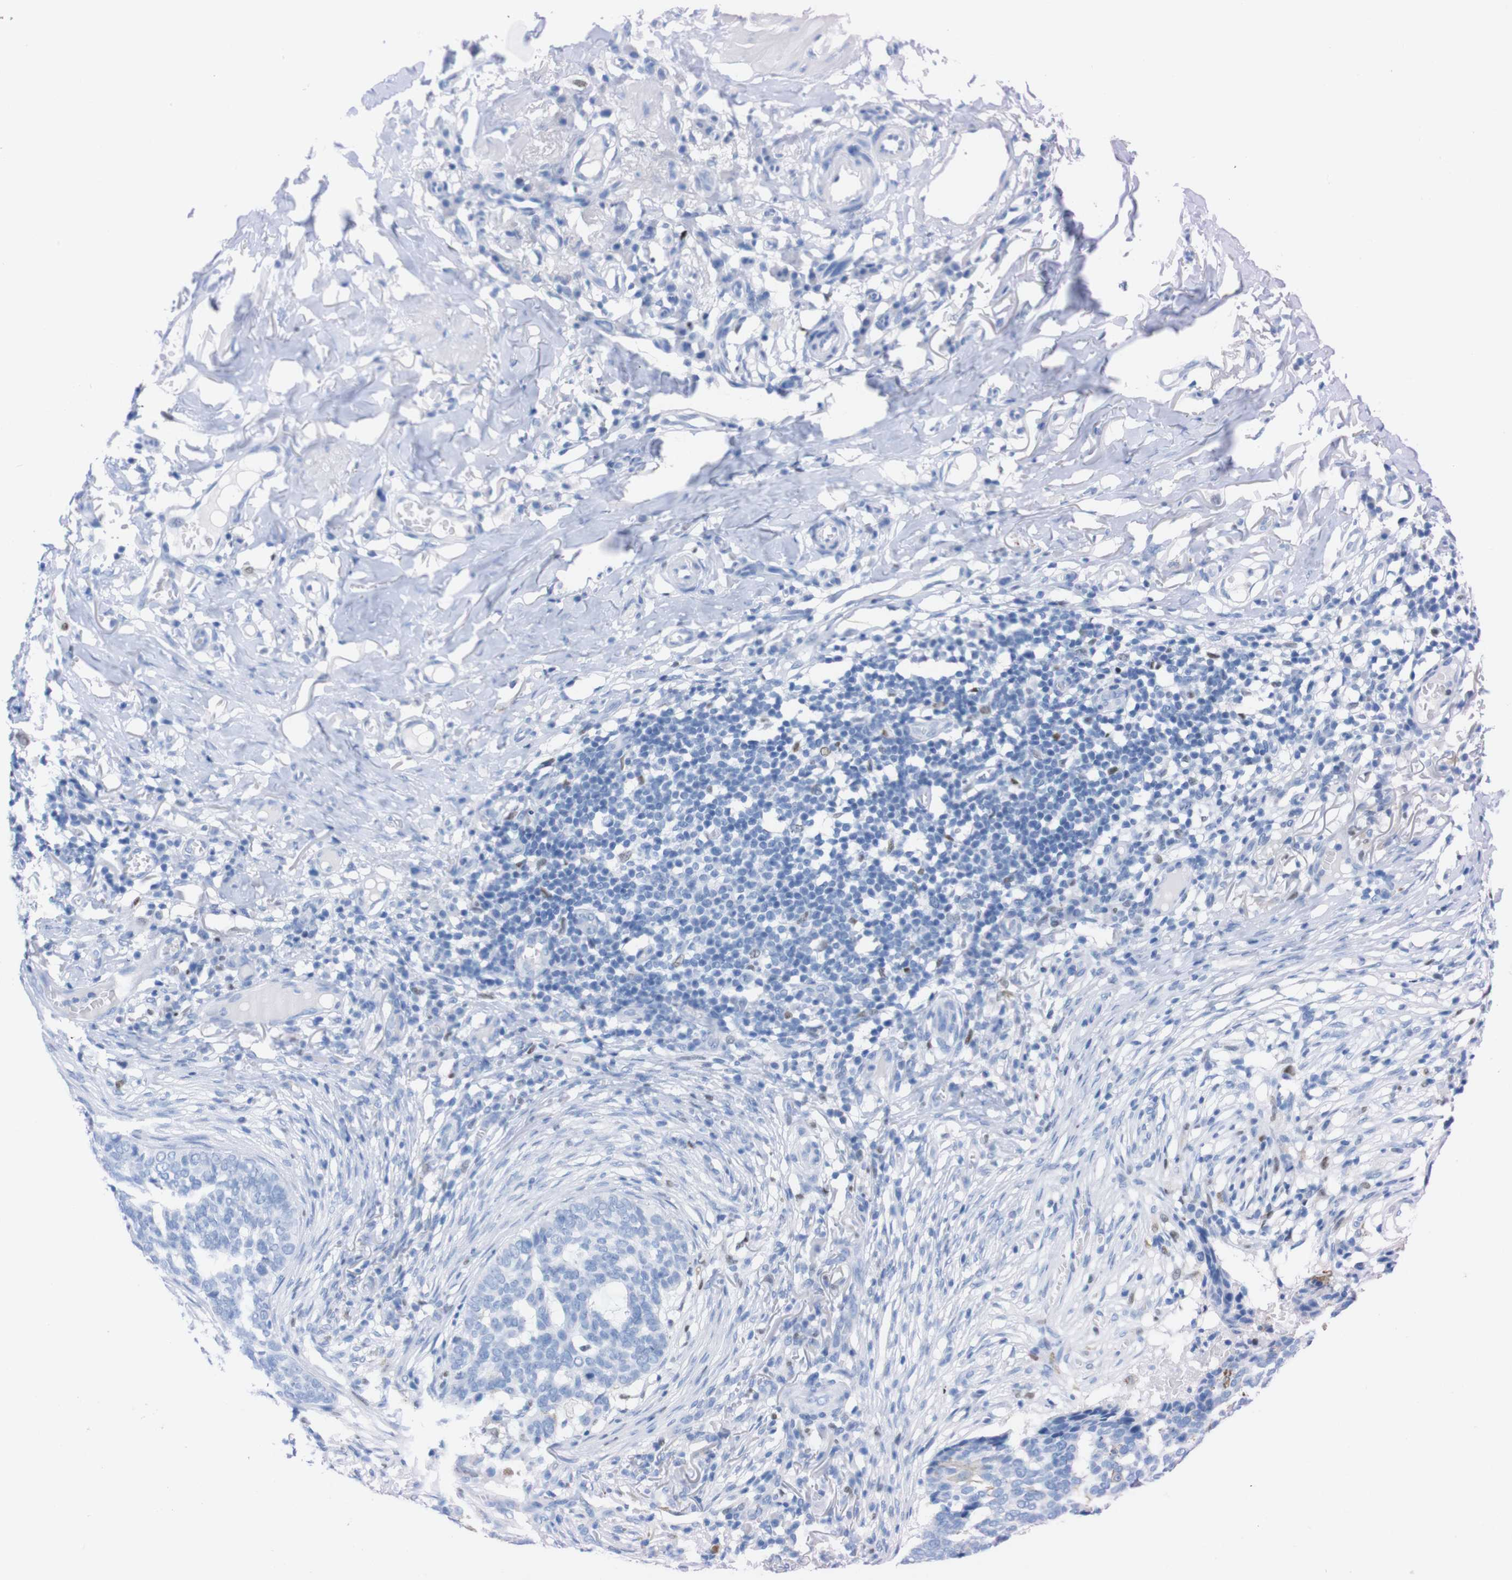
{"staining": {"intensity": "negative", "quantity": "none", "location": "none"}, "tissue": "skin cancer", "cell_type": "Tumor cells", "image_type": "cancer", "snomed": [{"axis": "morphology", "description": "Basal cell carcinoma"}, {"axis": "topography", "description": "Skin"}], "caption": "Immunohistochemistry image of human skin basal cell carcinoma stained for a protein (brown), which displays no positivity in tumor cells.", "gene": "P2RY12", "patient": {"sex": "male", "age": 85}}